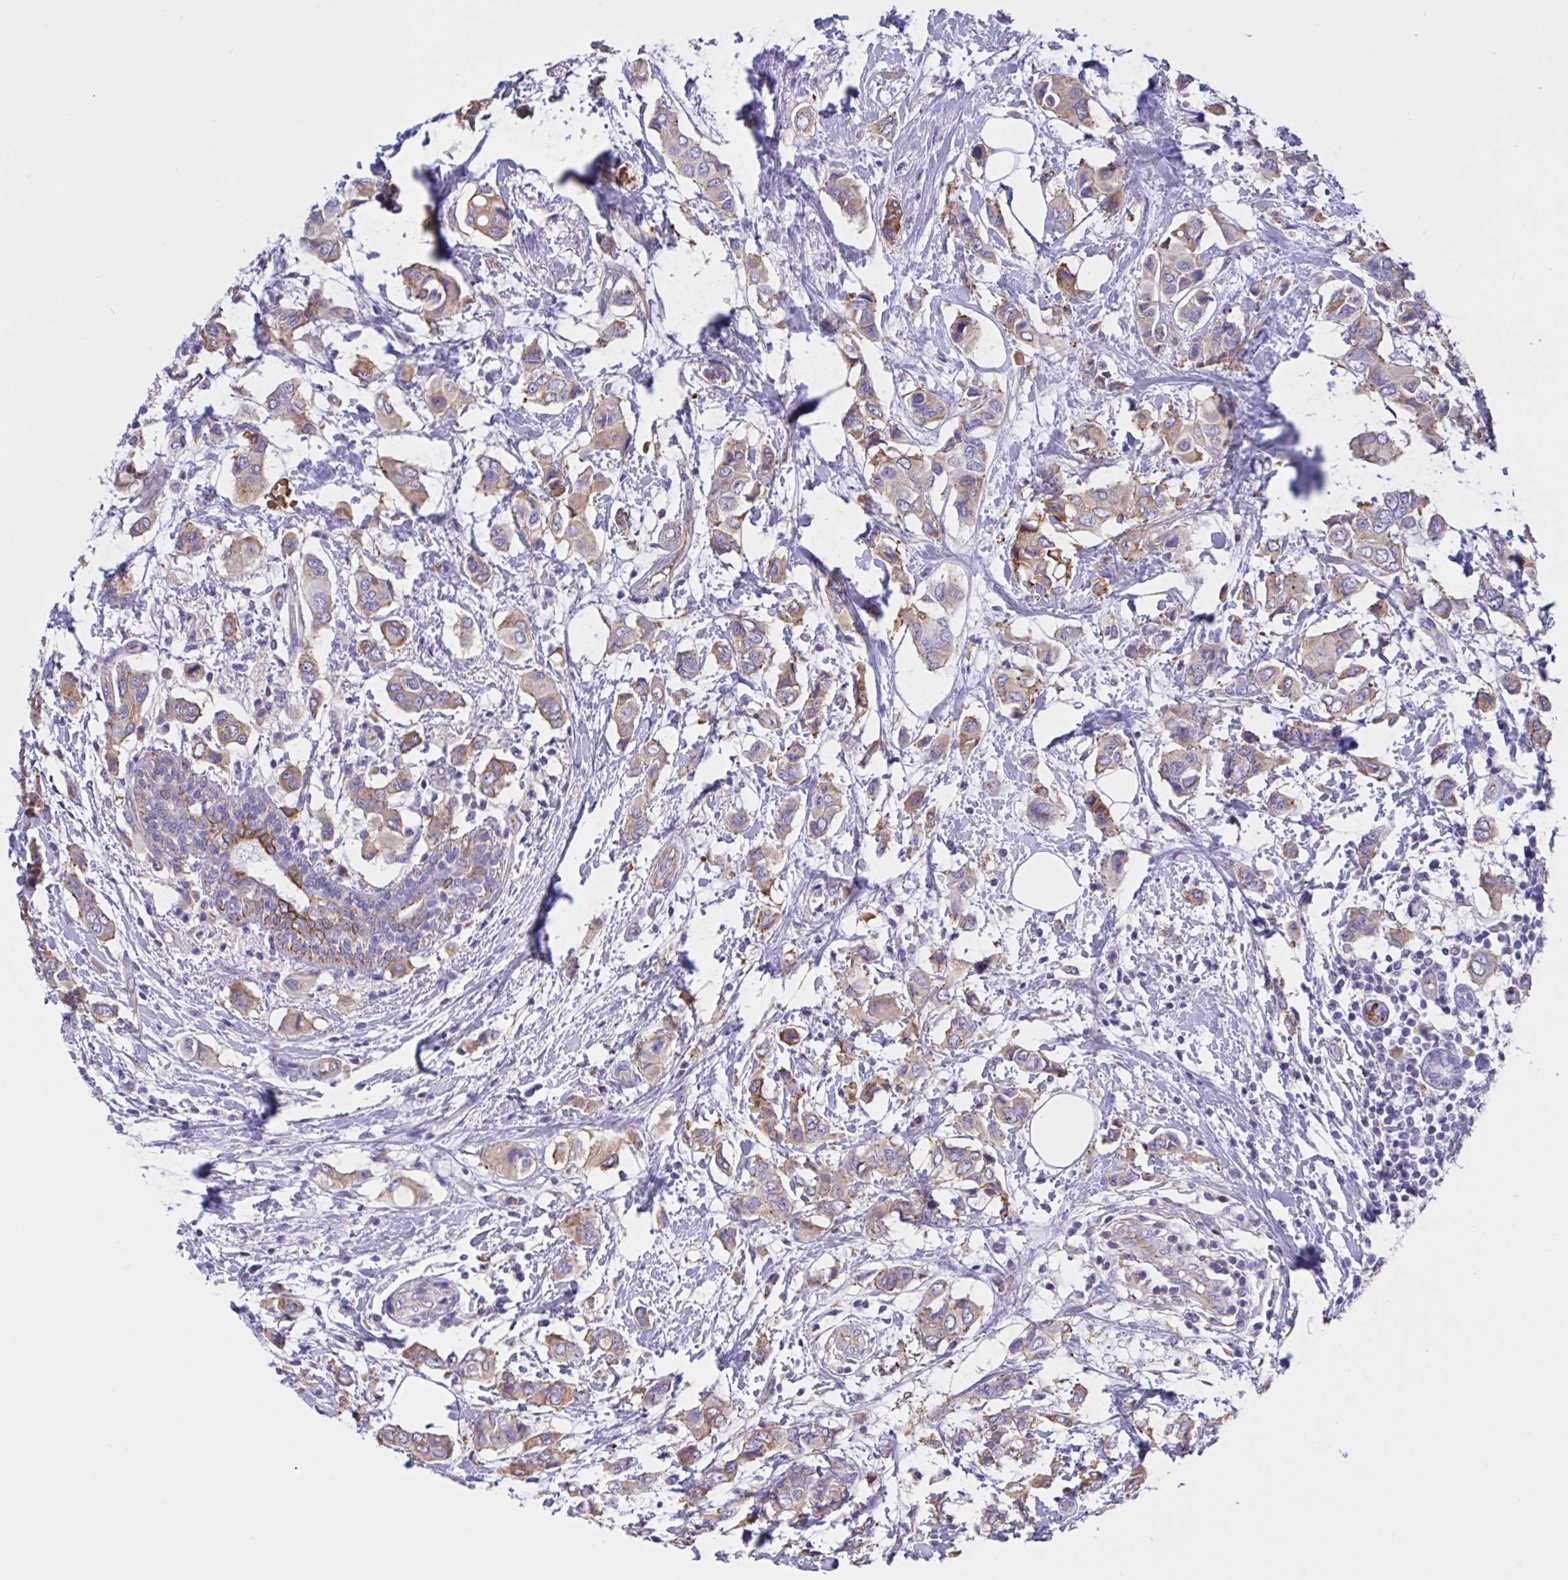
{"staining": {"intensity": "moderate", "quantity": ">75%", "location": "cytoplasmic/membranous"}, "tissue": "breast cancer", "cell_type": "Tumor cells", "image_type": "cancer", "snomed": [{"axis": "morphology", "description": "Lobular carcinoma"}, {"axis": "topography", "description": "Breast"}], "caption": "Lobular carcinoma (breast) tissue exhibits moderate cytoplasmic/membranous positivity in approximately >75% of tumor cells, visualized by immunohistochemistry.", "gene": "SLC66A1", "patient": {"sex": "female", "age": 51}}